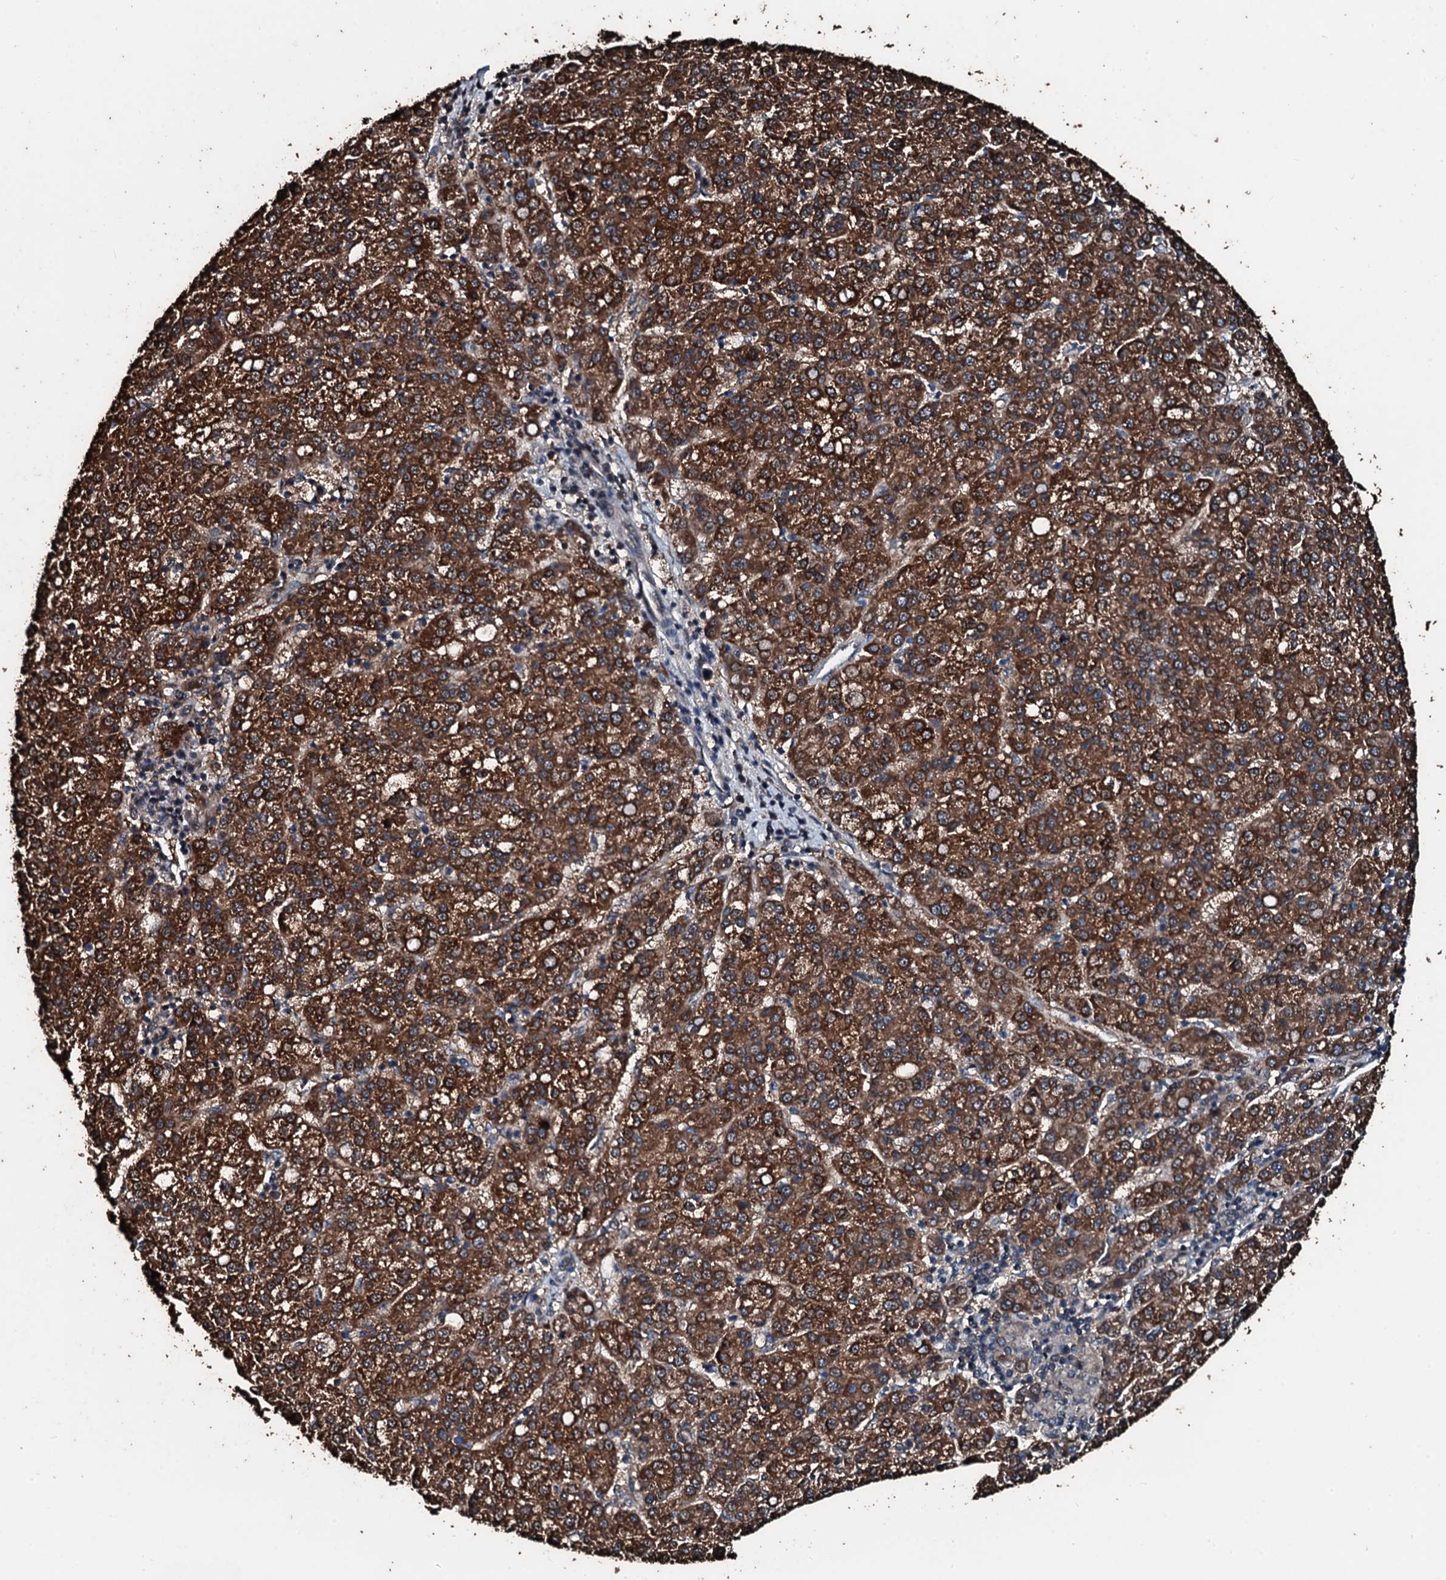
{"staining": {"intensity": "strong", "quantity": ">75%", "location": "cytoplasmic/membranous"}, "tissue": "liver cancer", "cell_type": "Tumor cells", "image_type": "cancer", "snomed": [{"axis": "morphology", "description": "Carcinoma, Hepatocellular, NOS"}, {"axis": "topography", "description": "Liver"}], "caption": "Tumor cells demonstrate high levels of strong cytoplasmic/membranous positivity in approximately >75% of cells in human liver cancer.", "gene": "FAAP24", "patient": {"sex": "female", "age": 58}}